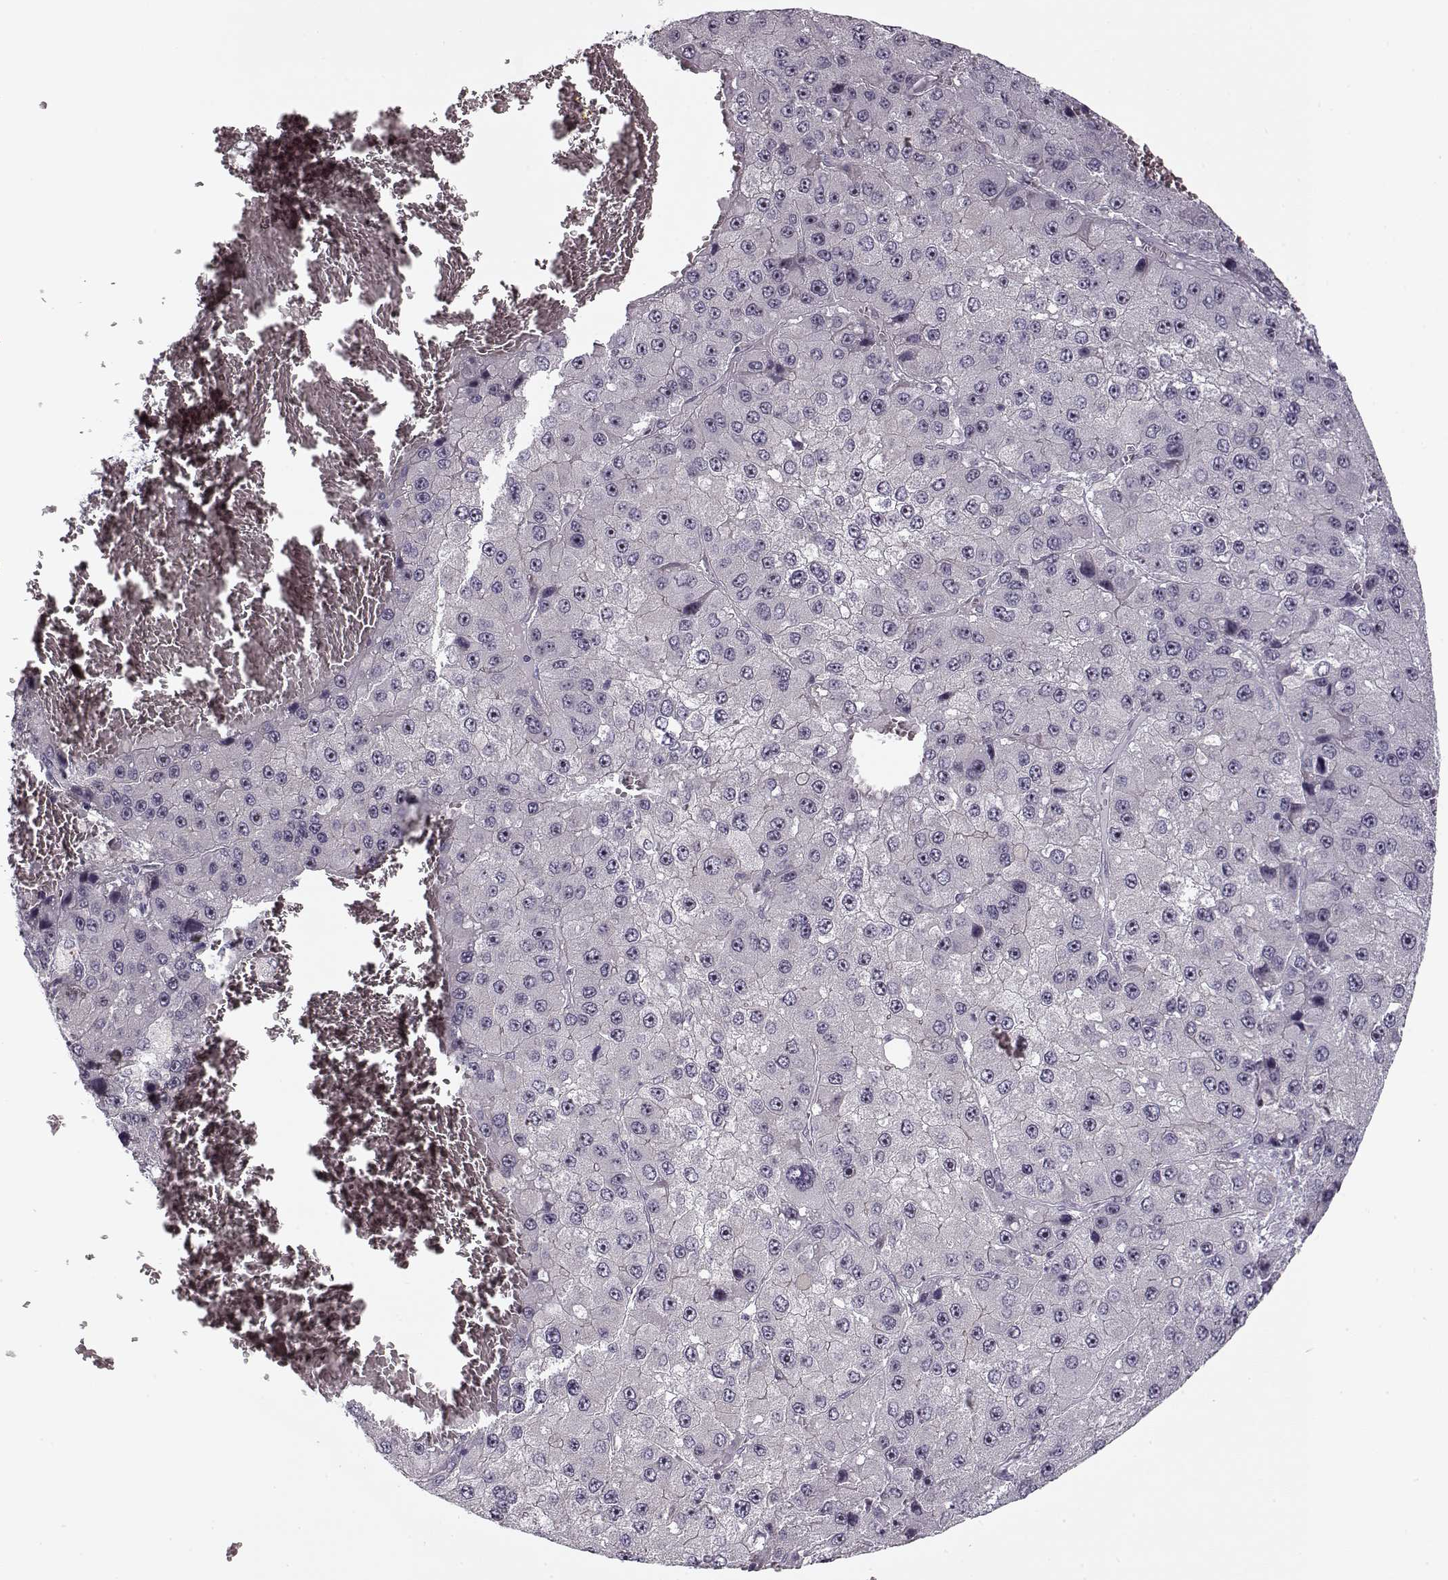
{"staining": {"intensity": "negative", "quantity": "none", "location": "none"}, "tissue": "liver cancer", "cell_type": "Tumor cells", "image_type": "cancer", "snomed": [{"axis": "morphology", "description": "Carcinoma, Hepatocellular, NOS"}, {"axis": "topography", "description": "Liver"}], "caption": "Protein analysis of hepatocellular carcinoma (liver) displays no significant staining in tumor cells.", "gene": "PNMT", "patient": {"sex": "female", "age": 73}}